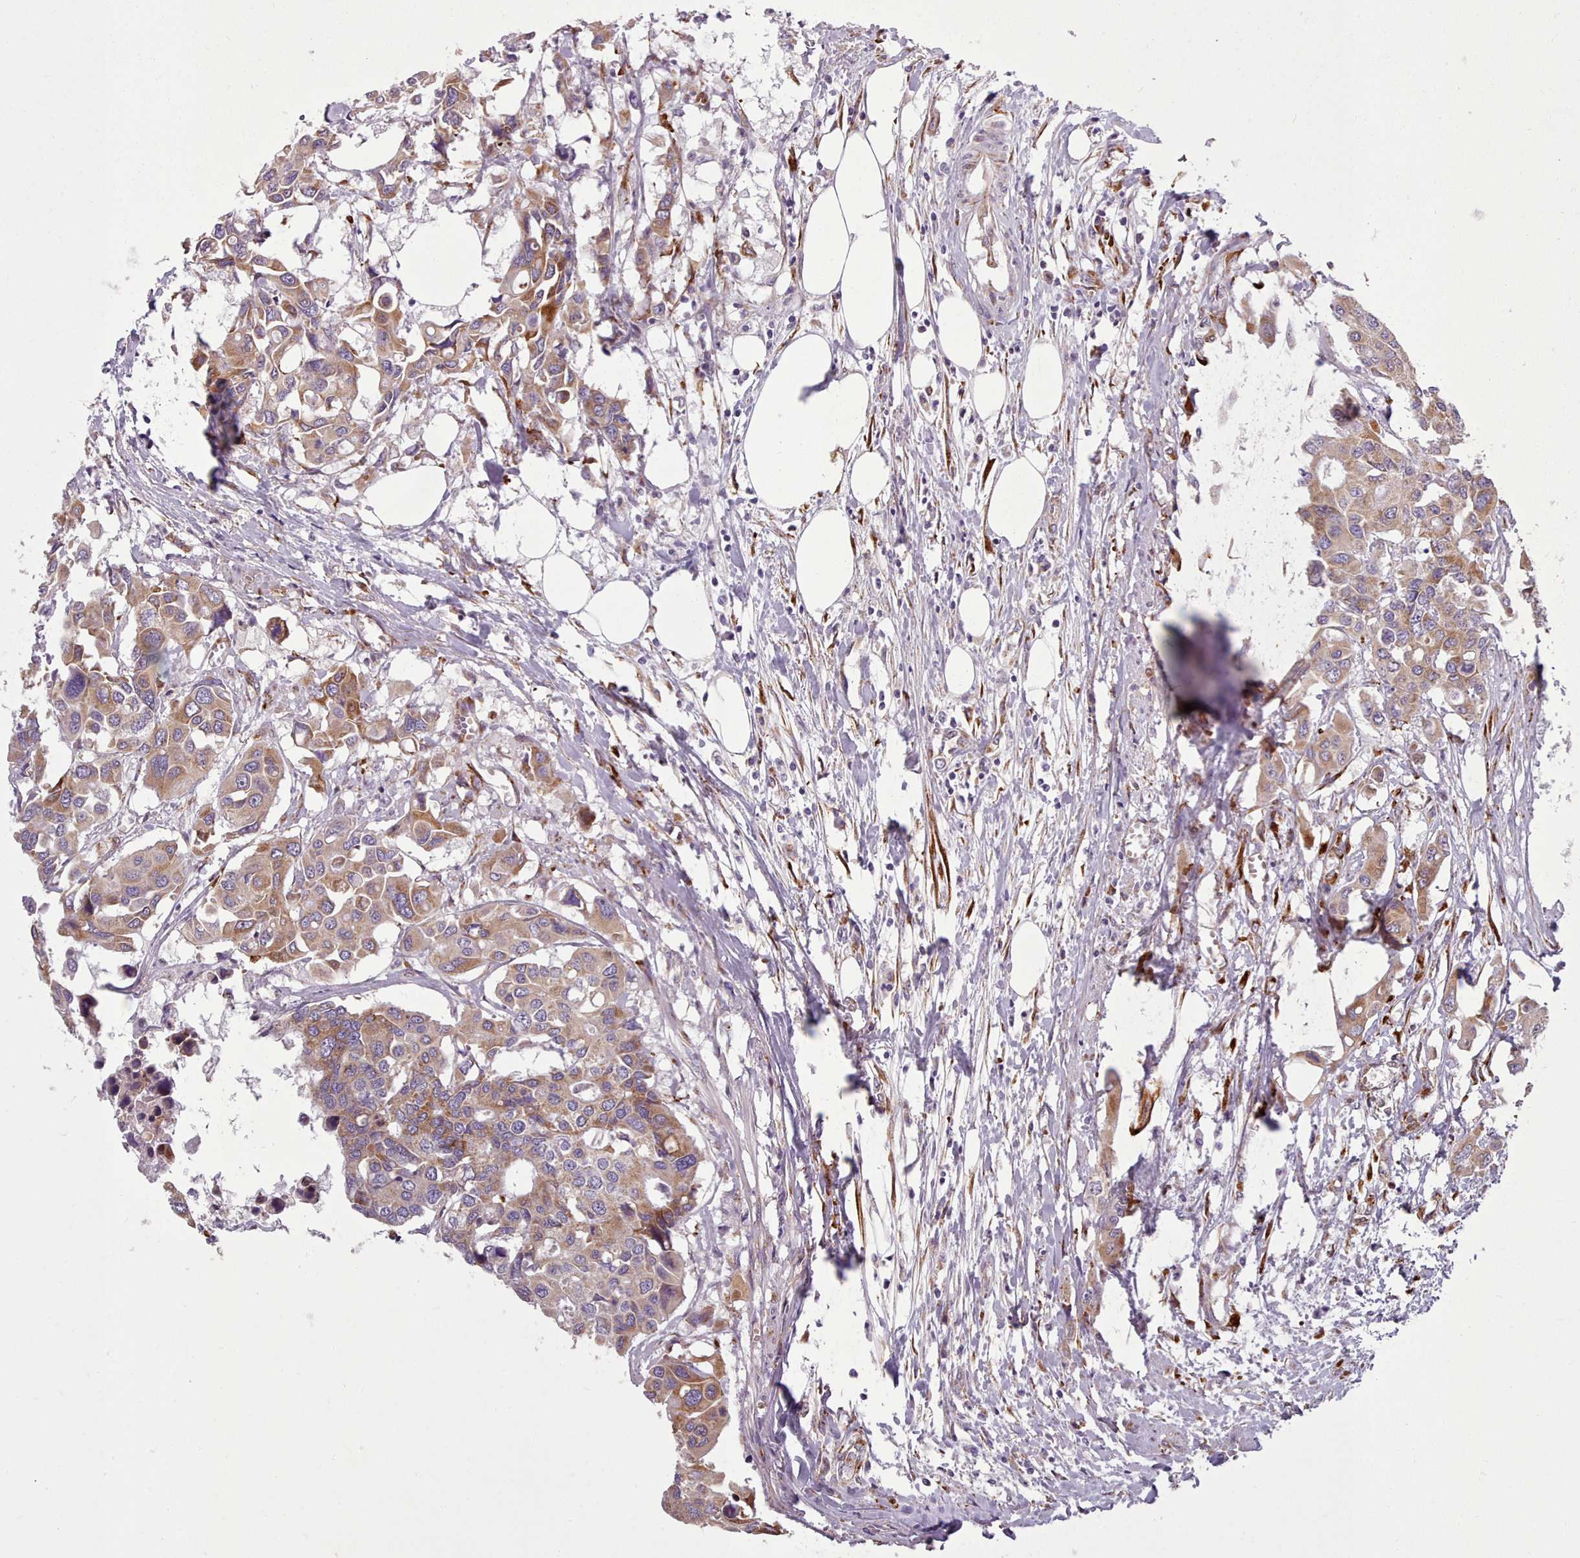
{"staining": {"intensity": "moderate", "quantity": ">75%", "location": "cytoplasmic/membranous"}, "tissue": "colorectal cancer", "cell_type": "Tumor cells", "image_type": "cancer", "snomed": [{"axis": "morphology", "description": "Adenocarcinoma, NOS"}, {"axis": "topography", "description": "Colon"}], "caption": "Protein staining of colorectal cancer (adenocarcinoma) tissue exhibits moderate cytoplasmic/membranous staining in approximately >75% of tumor cells. (IHC, brightfield microscopy, high magnification).", "gene": "FKBP10", "patient": {"sex": "male", "age": 77}}